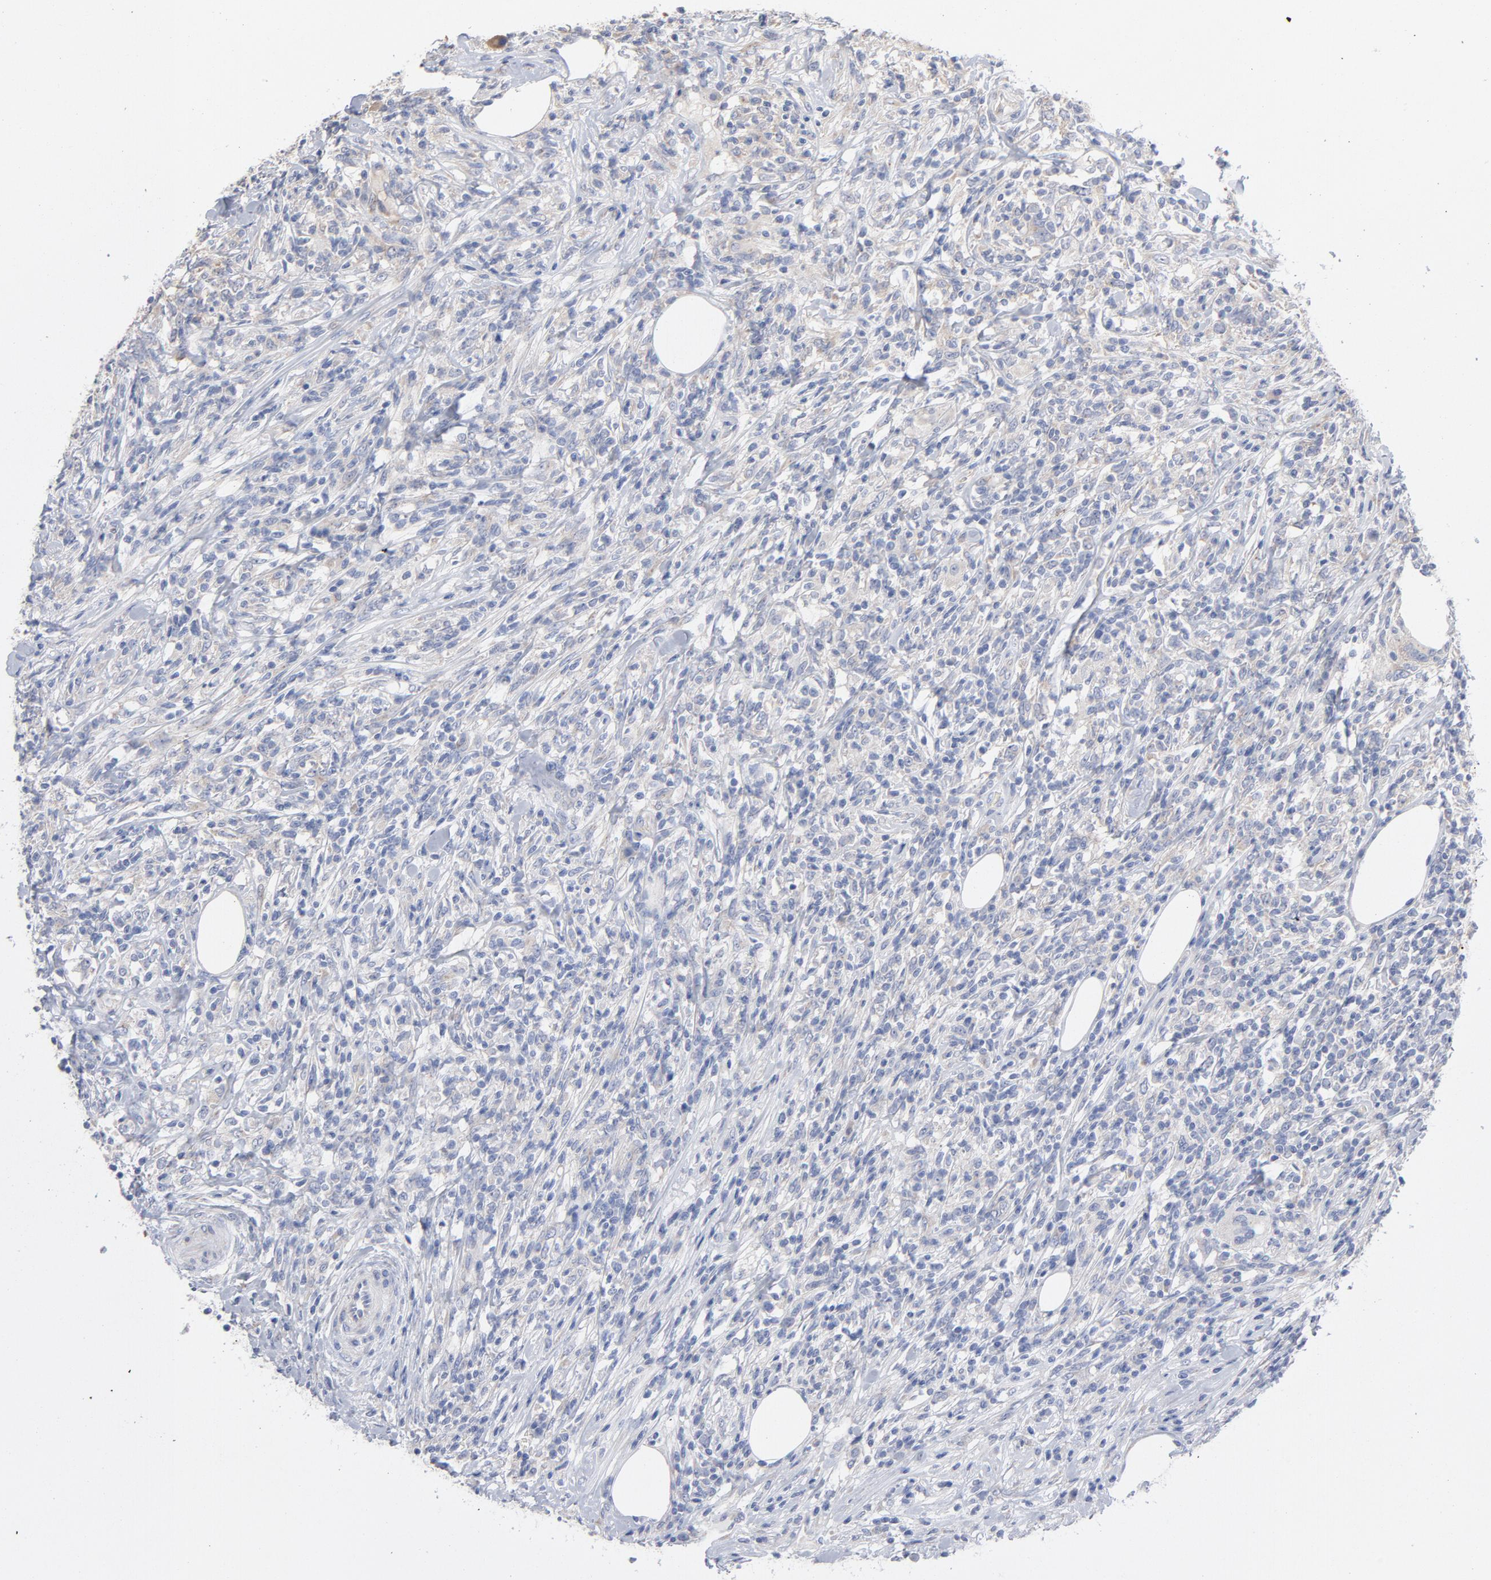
{"staining": {"intensity": "weak", "quantity": "<25%", "location": "cytoplasmic/membranous"}, "tissue": "lymphoma", "cell_type": "Tumor cells", "image_type": "cancer", "snomed": [{"axis": "morphology", "description": "Malignant lymphoma, non-Hodgkin's type, High grade"}, {"axis": "topography", "description": "Lymph node"}], "caption": "An IHC image of malignant lymphoma, non-Hodgkin's type (high-grade) is shown. There is no staining in tumor cells of malignant lymphoma, non-Hodgkin's type (high-grade). (DAB immunohistochemistry (IHC) visualized using brightfield microscopy, high magnification).", "gene": "CPE", "patient": {"sex": "female", "age": 84}}